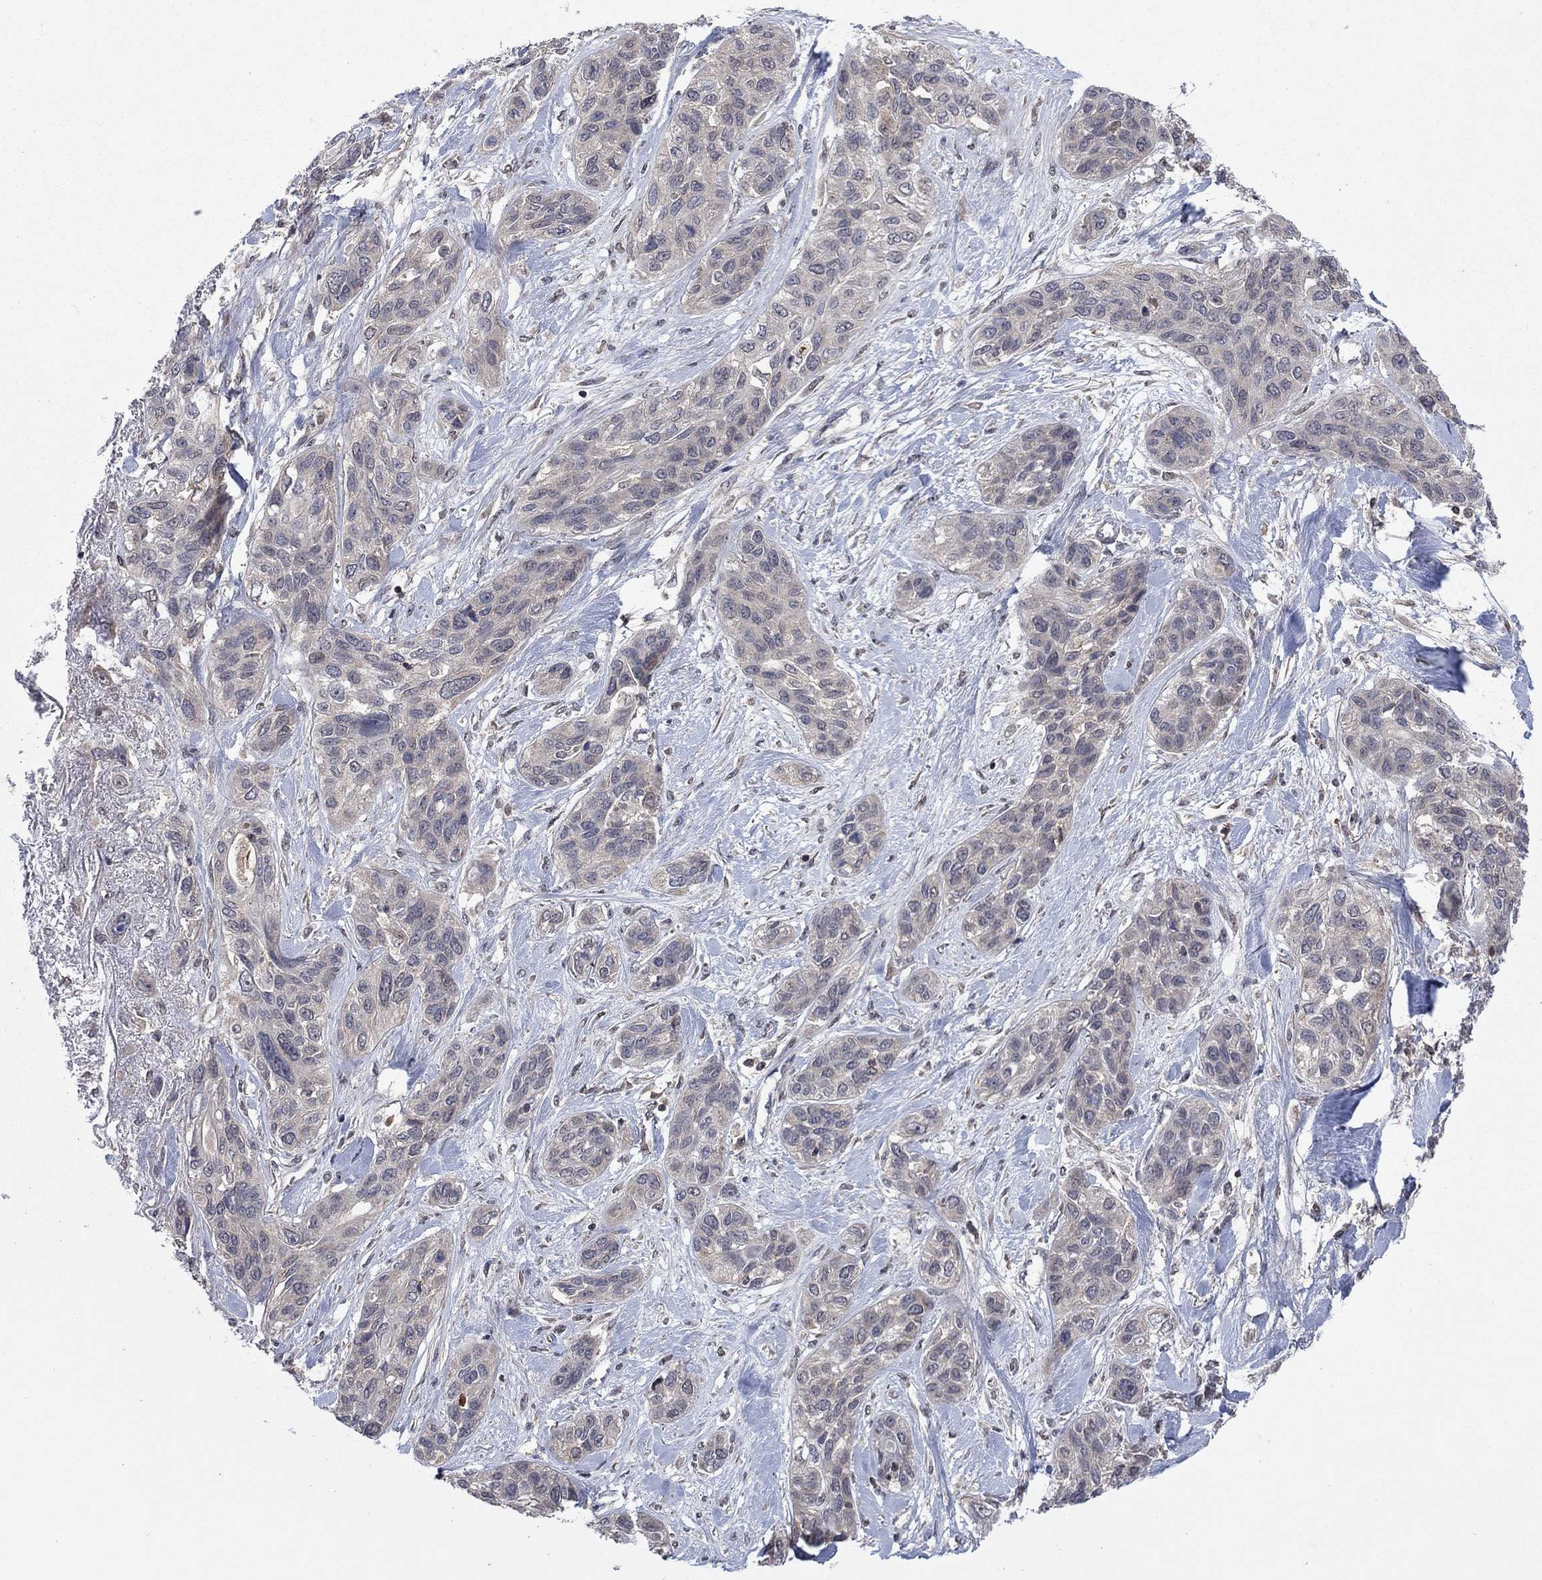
{"staining": {"intensity": "negative", "quantity": "none", "location": "none"}, "tissue": "lung cancer", "cell_type": "Tumor cells", "image_type": "cancer", "snomed": [{"axis": "morphology", "description": "Squamous cell carcinoma, NOS"}, {"axis": "topography", "description": "Lung"}], "caption": "This is a photomicrograph of immunohistochemistry (IHC) staining of lung cancer, which shows no positivity in tumor cells. (Stains: DAB immunohistochemistry with hematoxylin counter stain, Microscopy: brightfield microscopy at high magnification).", "gene": "IAH1", "patient": {"sex": "female", "age": 70}}